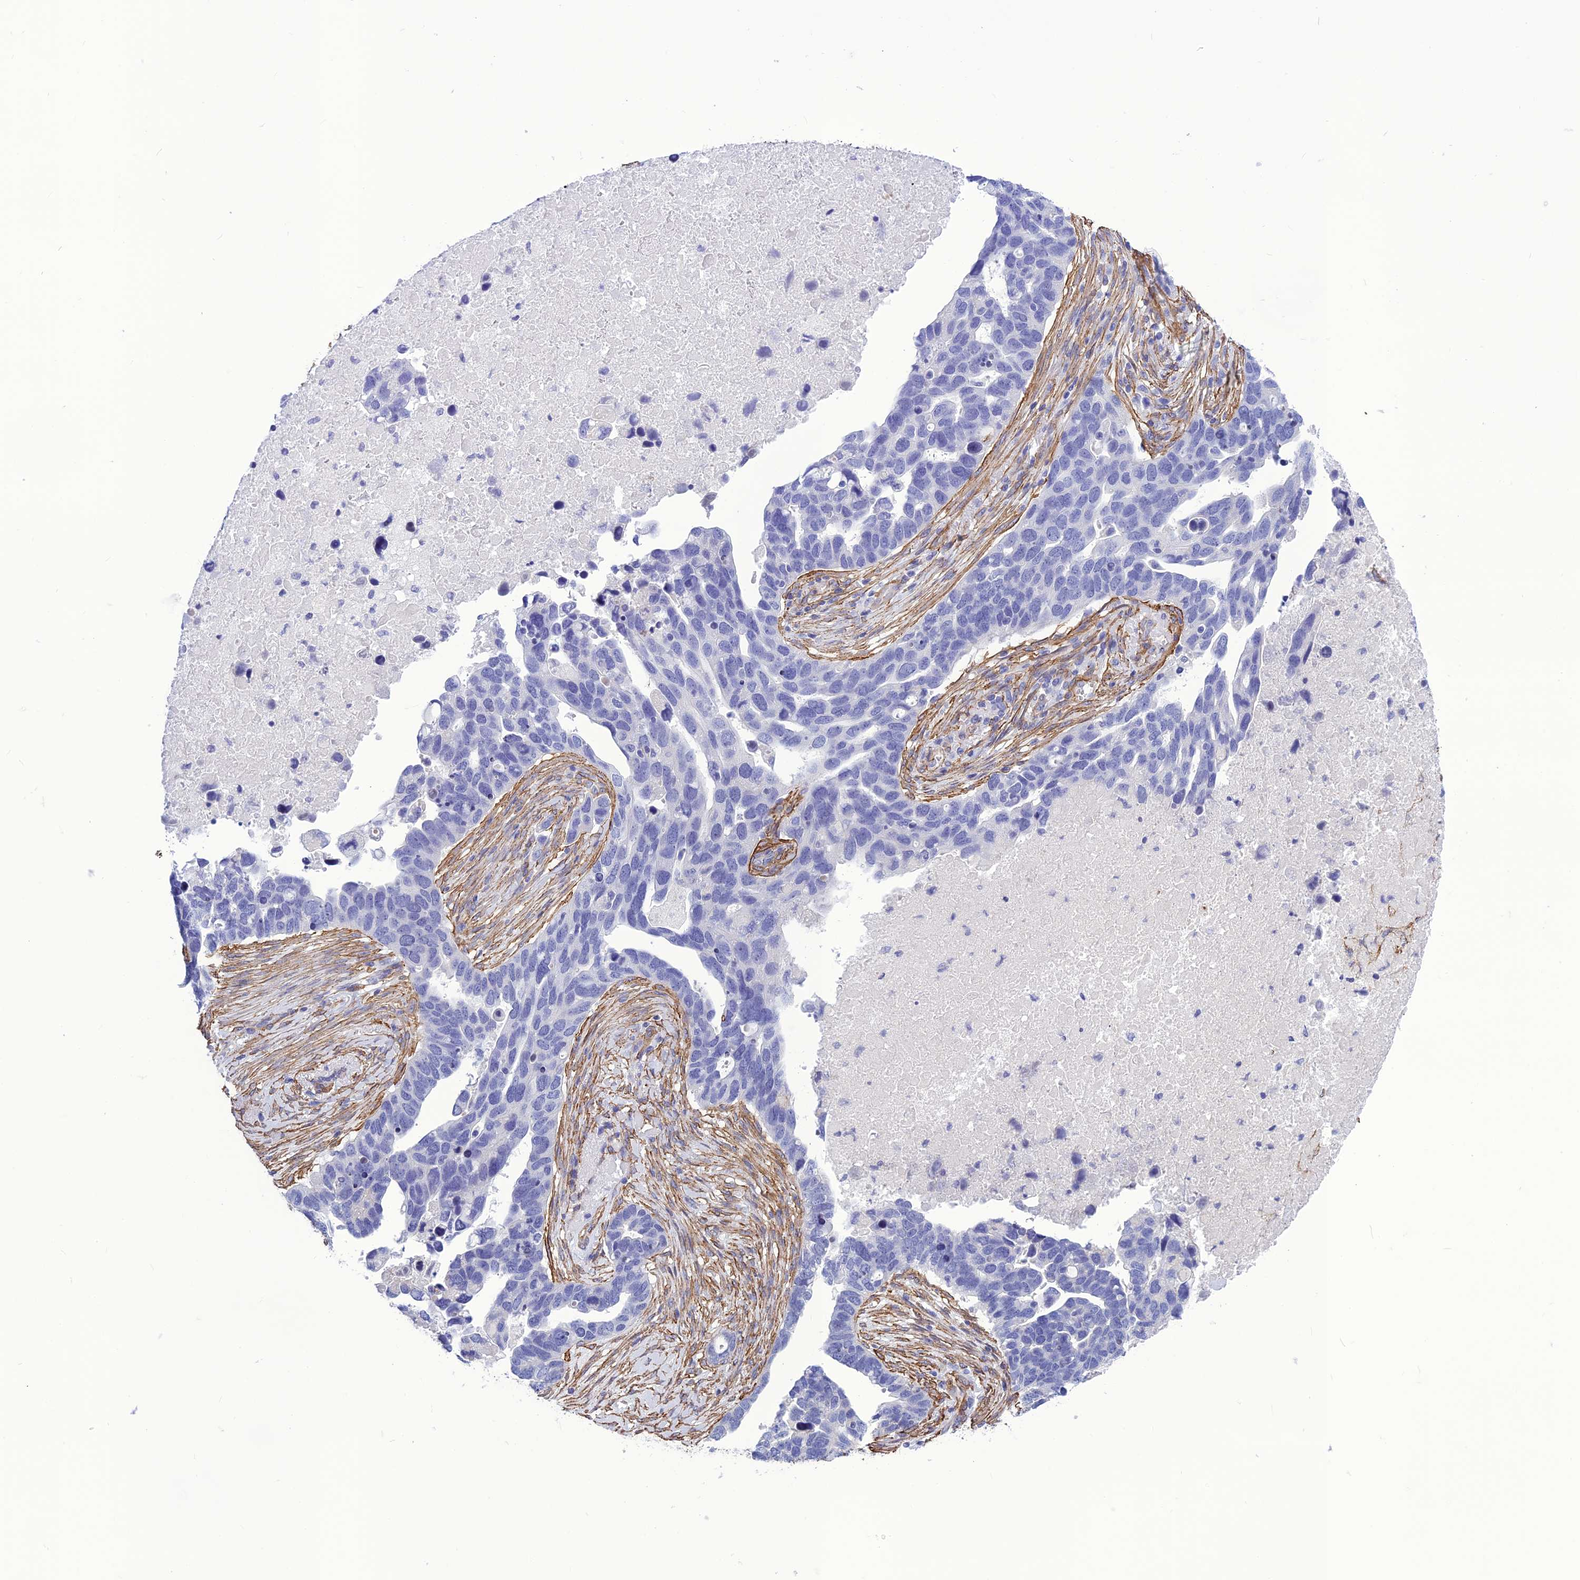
{"staining": {"intensity": "negative", "quantity": "none", "location": "none"}, "tissue": "ovarian cancer", "cell_type": "Tumor cells", "image_type": "cancer", "snomed": [{"axis": "morphology", "description": "Cystadenocarcinoma, serous, NOS"}, {"axis": "topography", "description": "Ovary"}], "caption": "The photomicrograph exhibits no significant expression in tumor cells of ovarian cancer (serous cystadenocarcinoma).", "gene": "NKD1", "patient": {"sex": "female", "age": 54}}